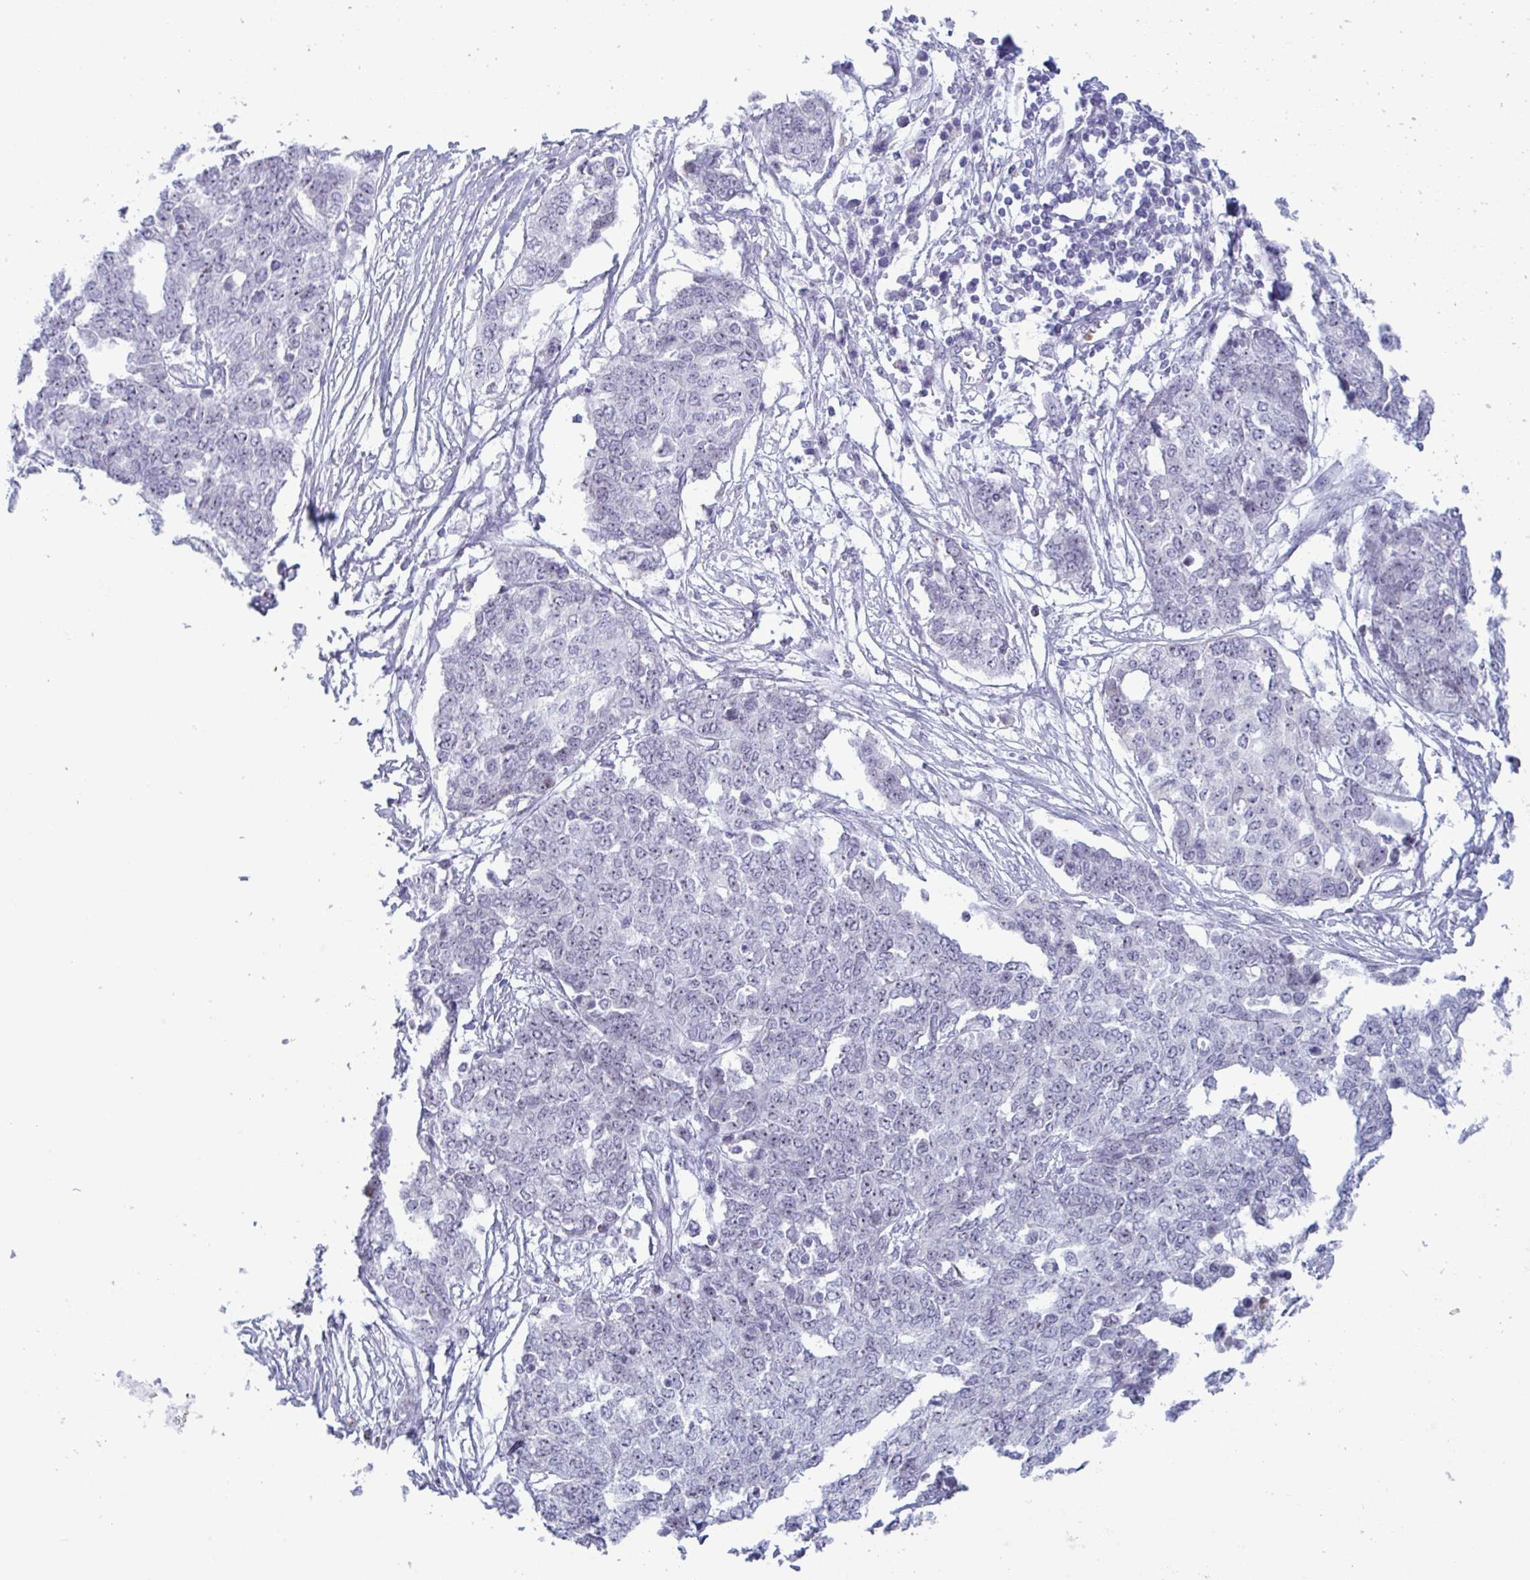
{"staining": {"intensity": "negative", "quantity": "none", "location": "none"}, "tissue": "ovarian cancer", "cell_type": "Tumor cells", "image_type": "cancer", "snomed": [{"axis": "morphology", "description": "Cystadenocarcinoma, serous, NOS"}, {"axis": "topography", "description": "Soft tissue"}, {"axis": "topography", "description": "Ovary"}], "caption": "Ovarian cancer (serous cystadenocarcinoma) stained for a protein using immunohistochemistry exhibits no expression tumor cells.", "gene": "CYP4F11", "patient": {"sex": "female", "age": 57}}